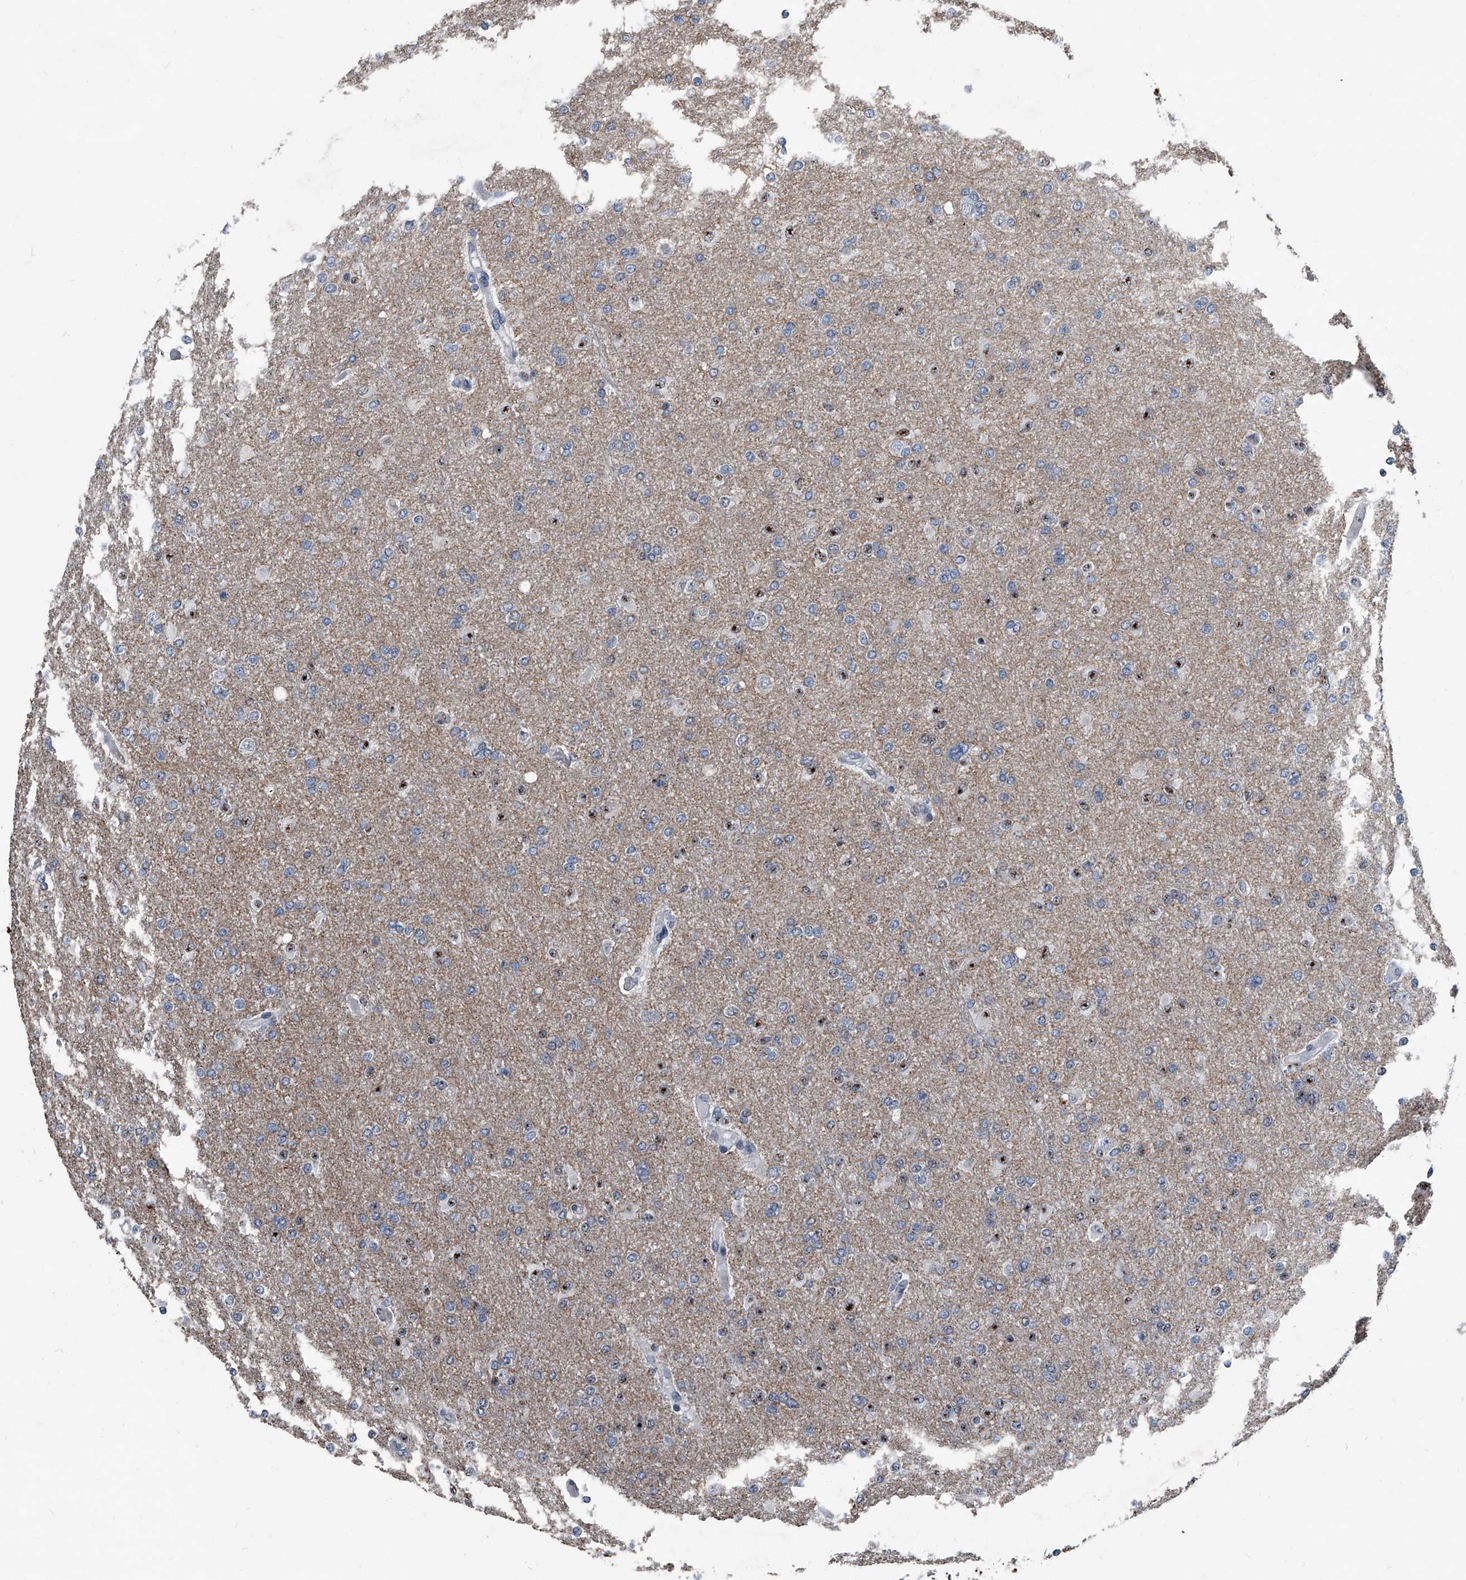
{"staining": {"intensity": "negative", "quantity": "none", "location": "none"}, "tissue": "glioma", "cell_type": "Tumor cells", "image_type": "cancer", "snomed": [{"axis": "morphology", "description": "Glioma, malignant, High grade"}, {"axis": "topography", "description": "Cerebral cortex"}], "caption": "Protein analysis of malignant glioma (high-grade) demonstrates no significant expression in tumor cells.", "gene": "MEN1", "patient": {"sex": "female", "age": 36}}